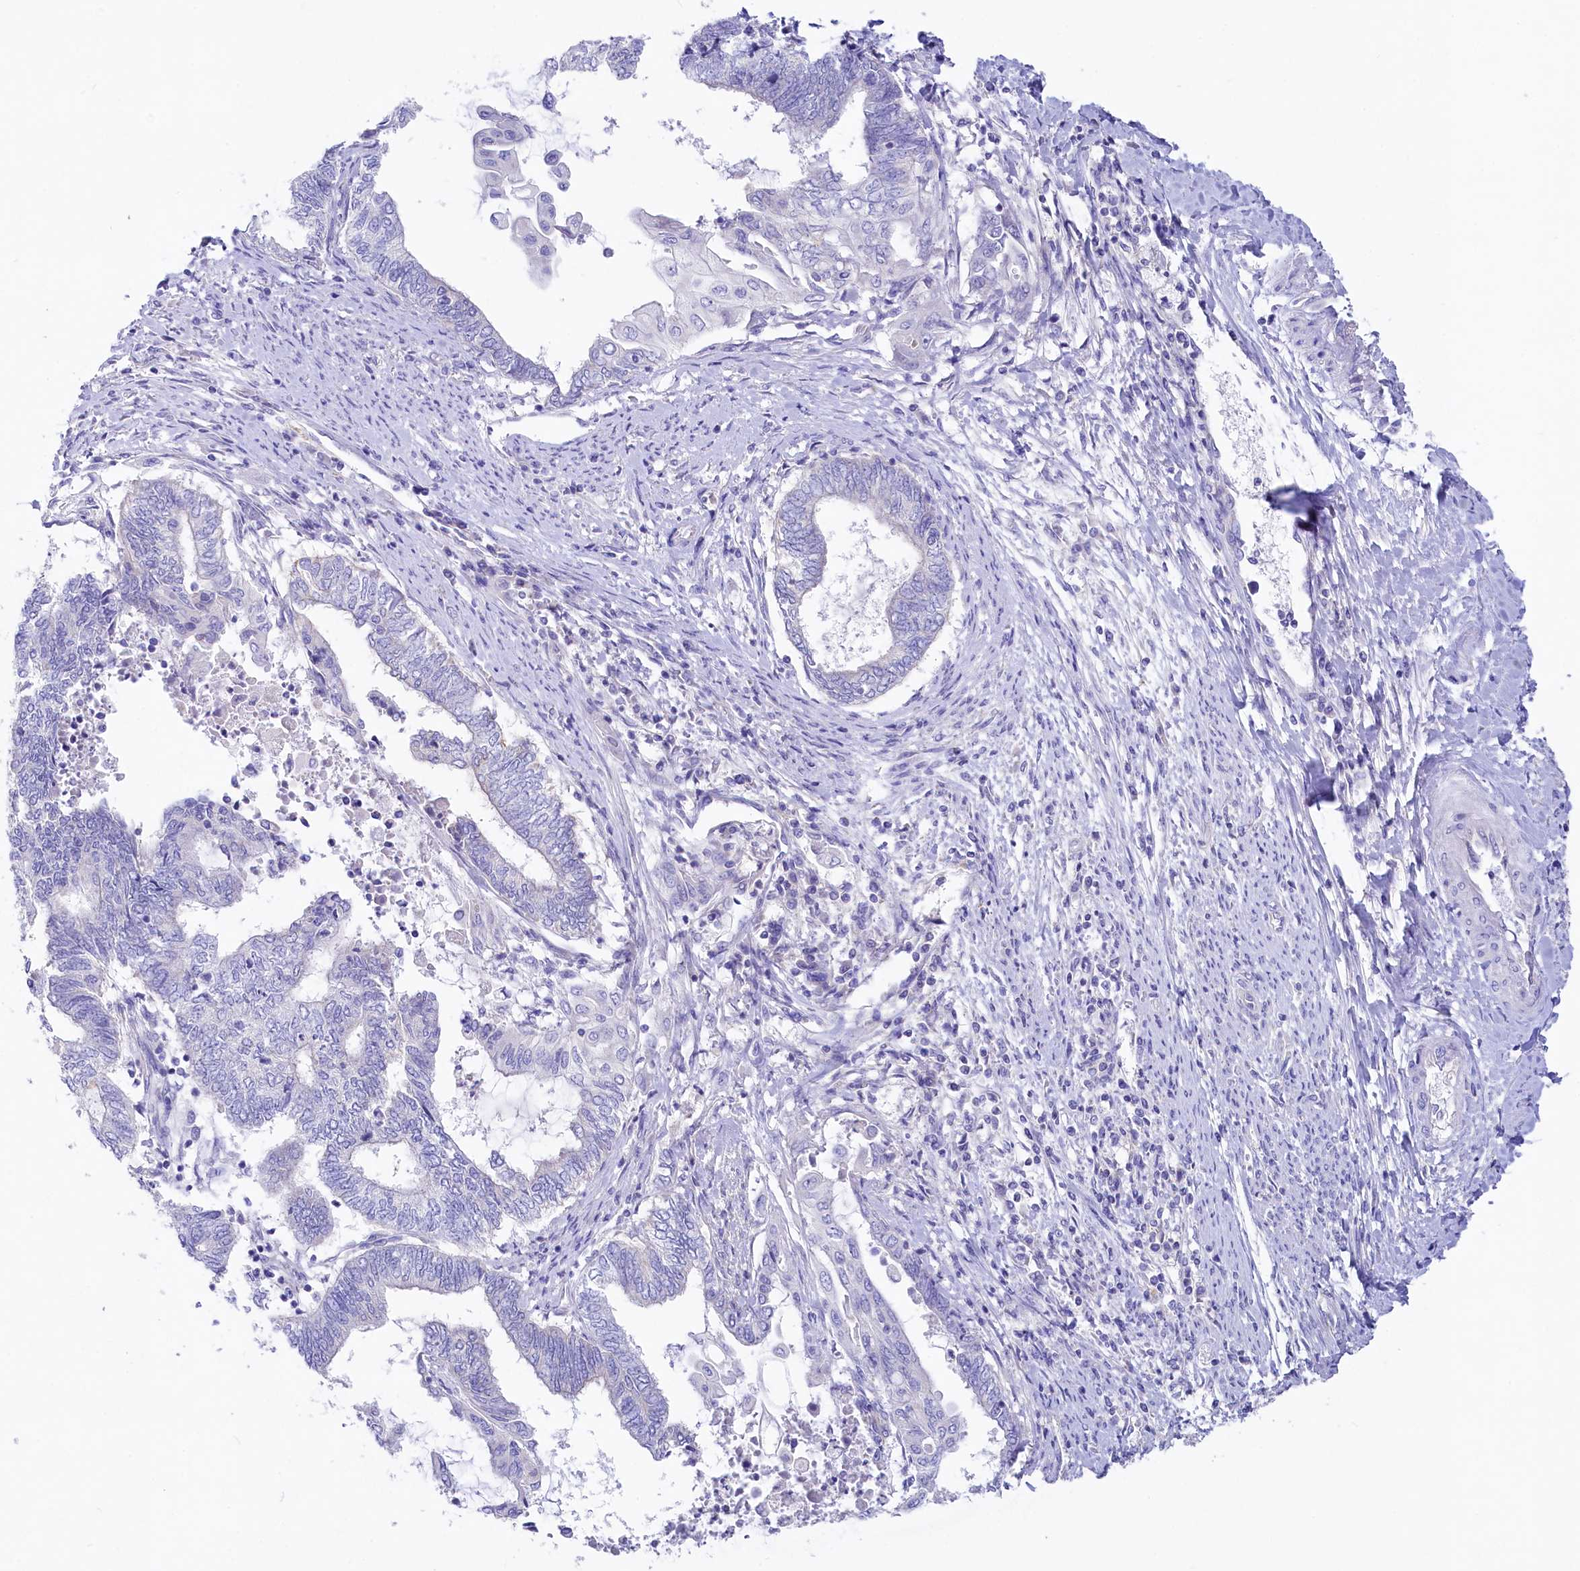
{"staining": {"intensity": "negative", "quantity": "none", "location": "none"}, "tissue": "endometrial cancer", "cell_type": "Tumor cells", "image_type": "cancer", "snomed": [{"axis": "morphology", "description": "Adenocarcinoma, NOS"}, {"axis": "topography", "description": "Uterus"}, {"axis": "topography", "description": "Endometrium"}], "caption": "Protein analysis of adenocarcinoma (endometrial) displays no significant expression in tumor cells.", "gene": "VPS26B", "patient": {"sex": "female", "age": 70}}